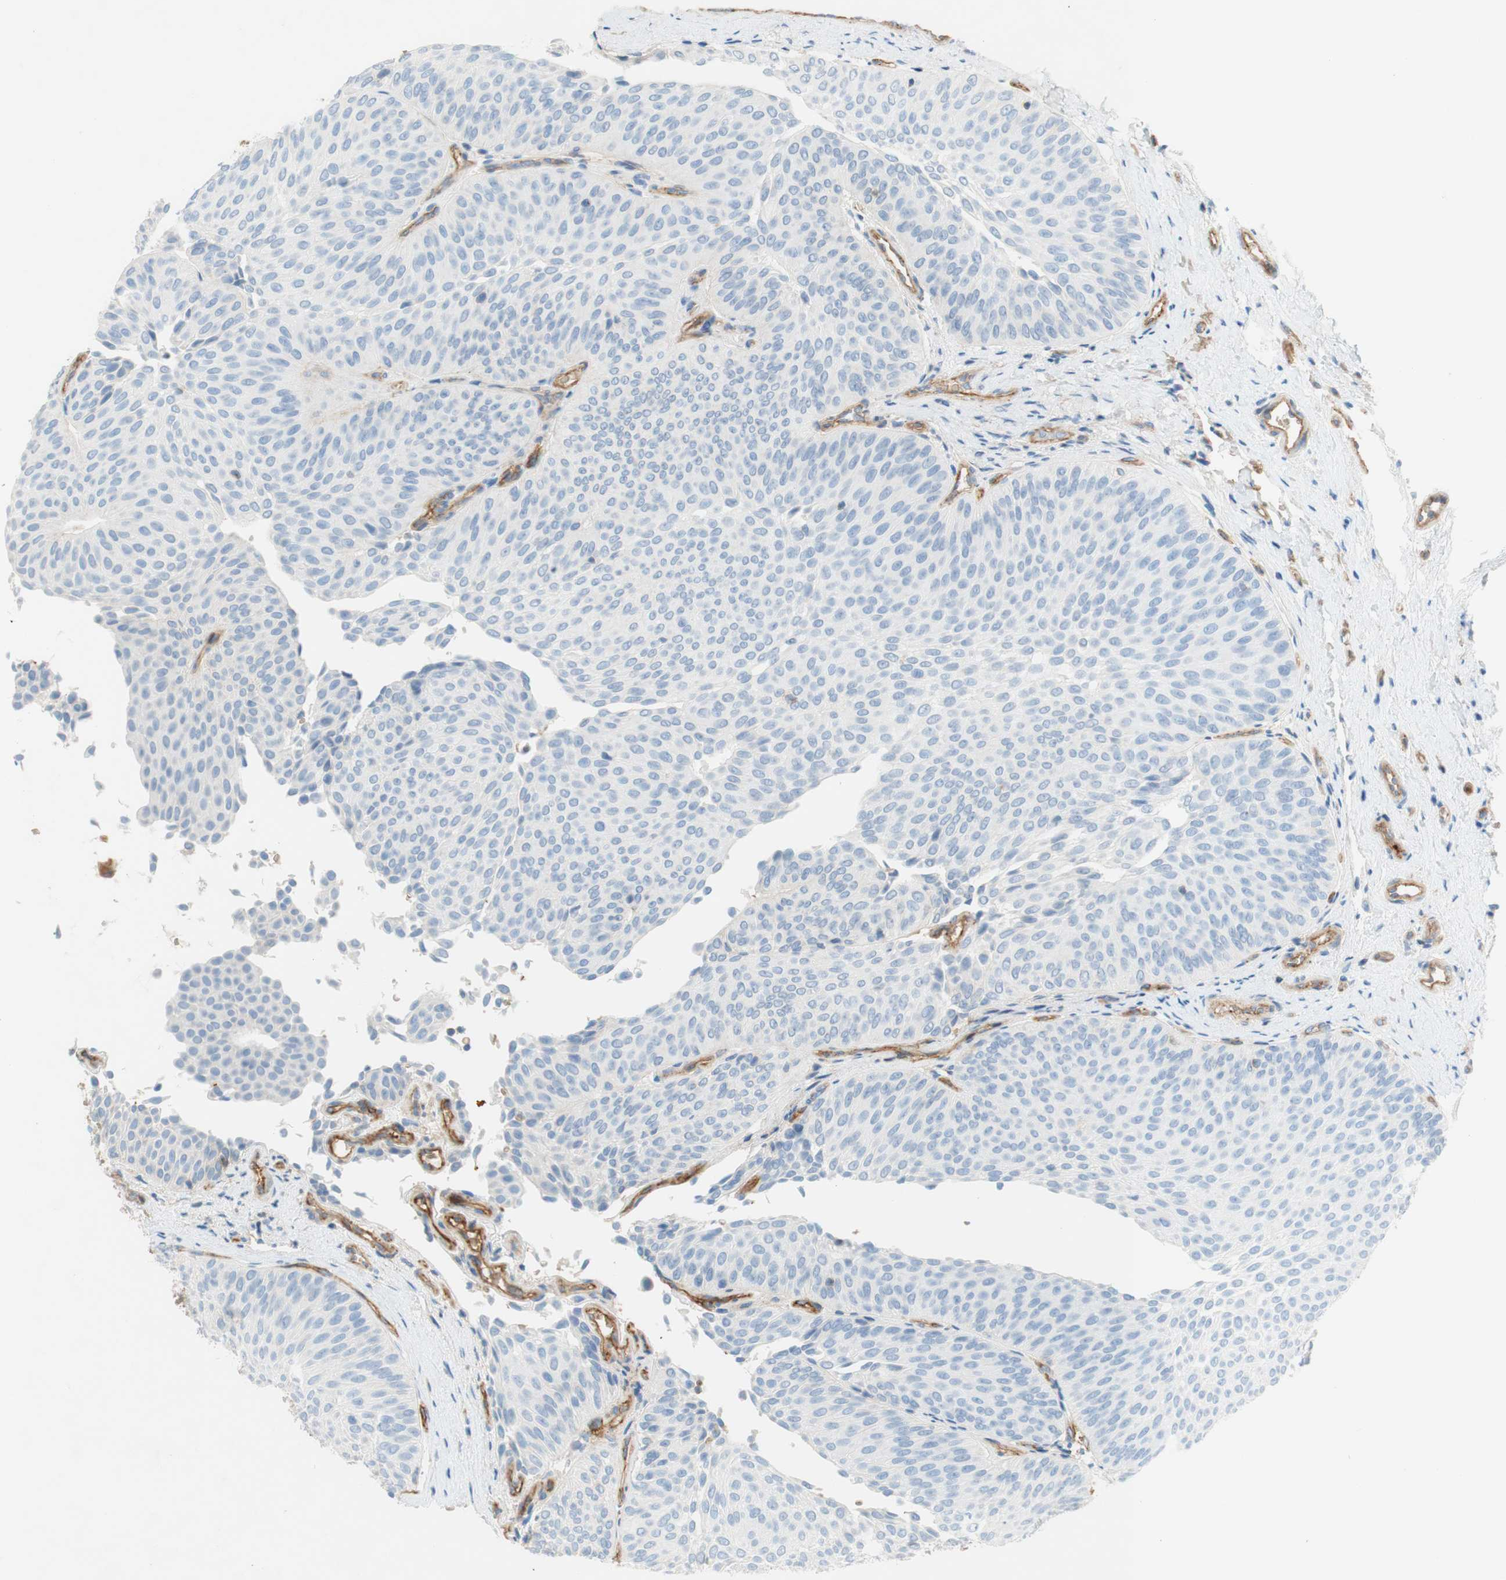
{"staining": {"intensity": "negative", "quantity": "none", "location": "none"}, "tissue": "urothelial cancer", "cell_type": "Tumor cells", "image_type": "cancer", "snomed": [{"axis": "morphology", "description": "Urothelial carcinoma, Low grade"}, {"axis": "topography", "description": "Urinary bladder"}], "caption": "A histopathology image of human urothelial carcinoma (low-grade) is negative for staining in tumor cells.", "gene": "STOM", "patient": {"sex": "female", "age": 60}}